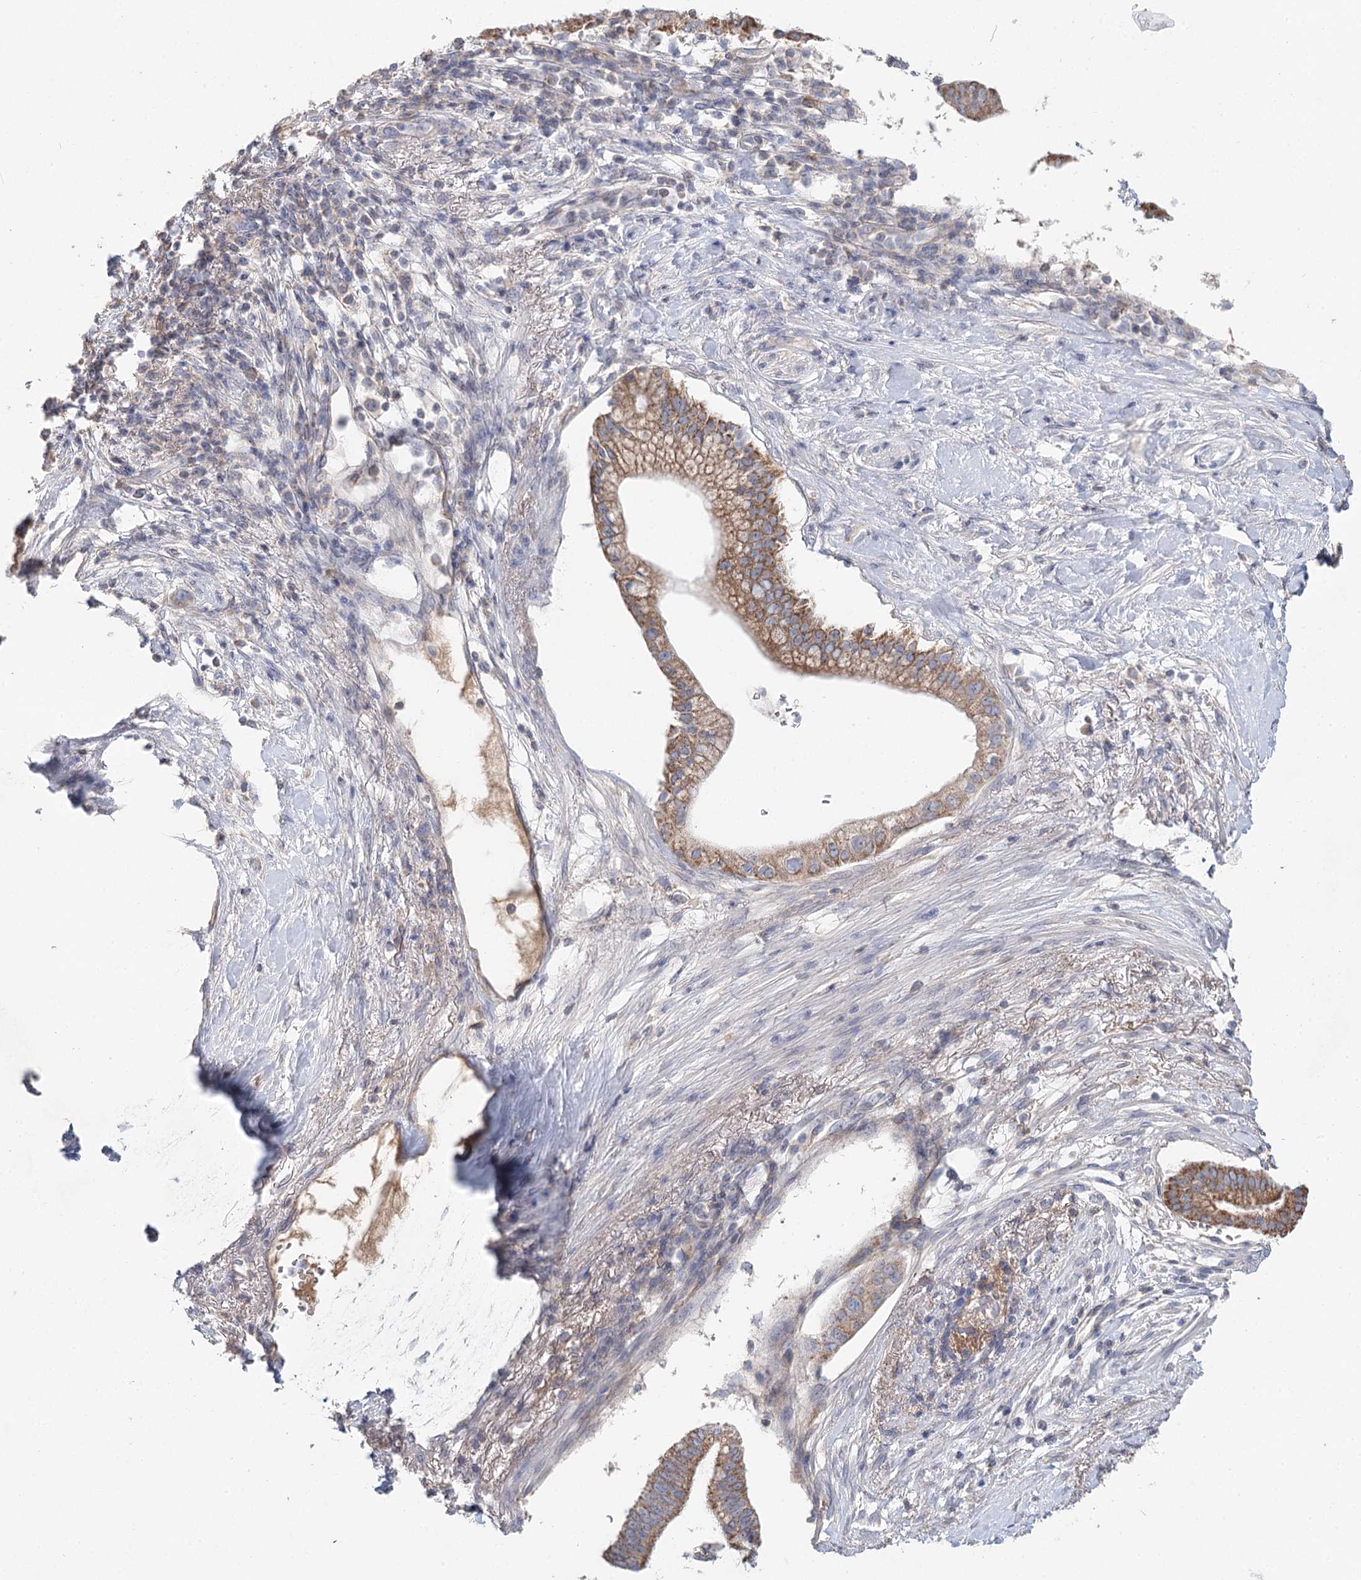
{"staining": {"intensity": "moderate", "quantity": ">75%", "location": "cytoplasmic/membranous"}, "tissue": "pancreatic cancer", "cell_type": "Tumor cells", "image_type": "cancer", "snomed": [{"axis": "morphology", "description": "Adenocarcinoma, NOS"}, {"axis": "topography", "description": "Pancreas"}], "caption": "Immunohistochemical staining of pancreatic cancer (adenocarcinoma) exhibits medium levels of moderate cytoplasmic/membranous protein expression in about >75% of tumor cells. (IHC, brightfield microscopy, high magnification).", "gene": "ARHGAP44", "patient": {"sex": "male", "age": 68}}